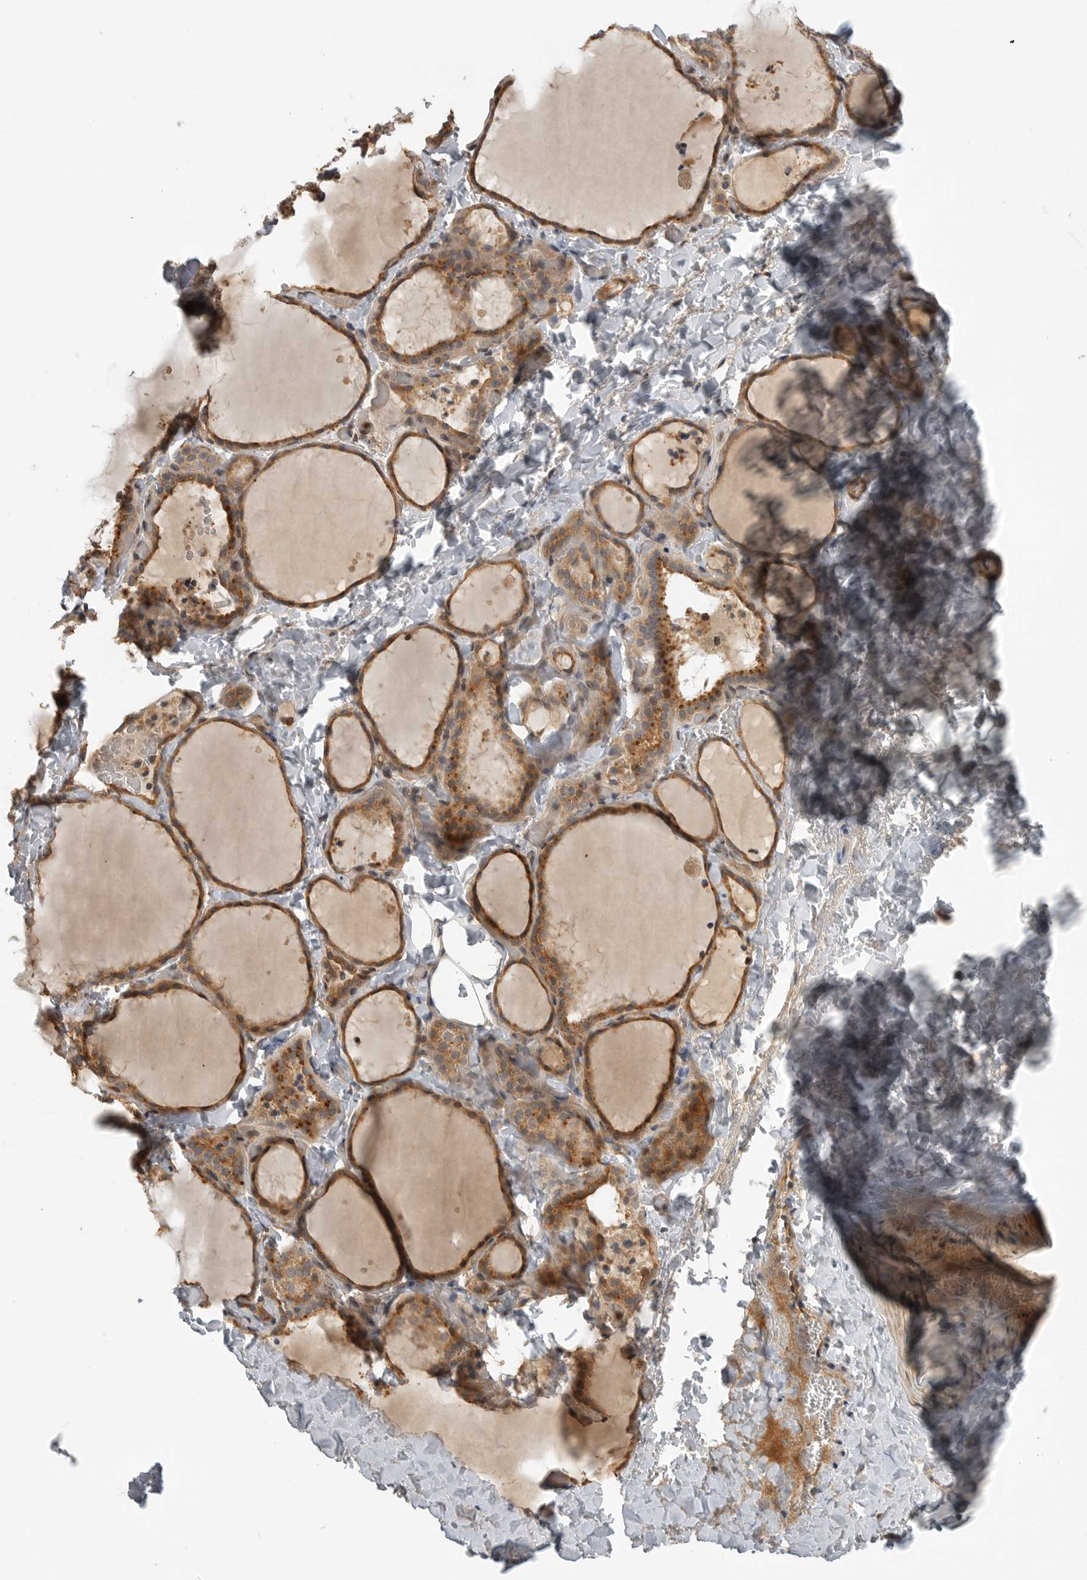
{"staining": {"intensity": "moderate", "quantity": ">75%", "location": "cytoplasmic/membranous"}, "tissue": "thyroid gland", "cell_type": "Glandular cells", "image_type": "normal", "snomed": [{"axis": "morphology", "description": "Normal tissue, NOS"}, {"axis": "topography", "description": "Thyroid gland"}], "caption": "DAB immunohistochemical staining of unremarkable human thyroid gland demonstrates moderate cytoplasmic/membranous protein expression in about >75% of glandular cells. The protein of interest is stained brown, and the nuclei are stained in blue (DAB IHC with brightfield microscopy, high magnification).", "gene": "CUEDC1", "patient": {"sex": "female", "age": 22}}